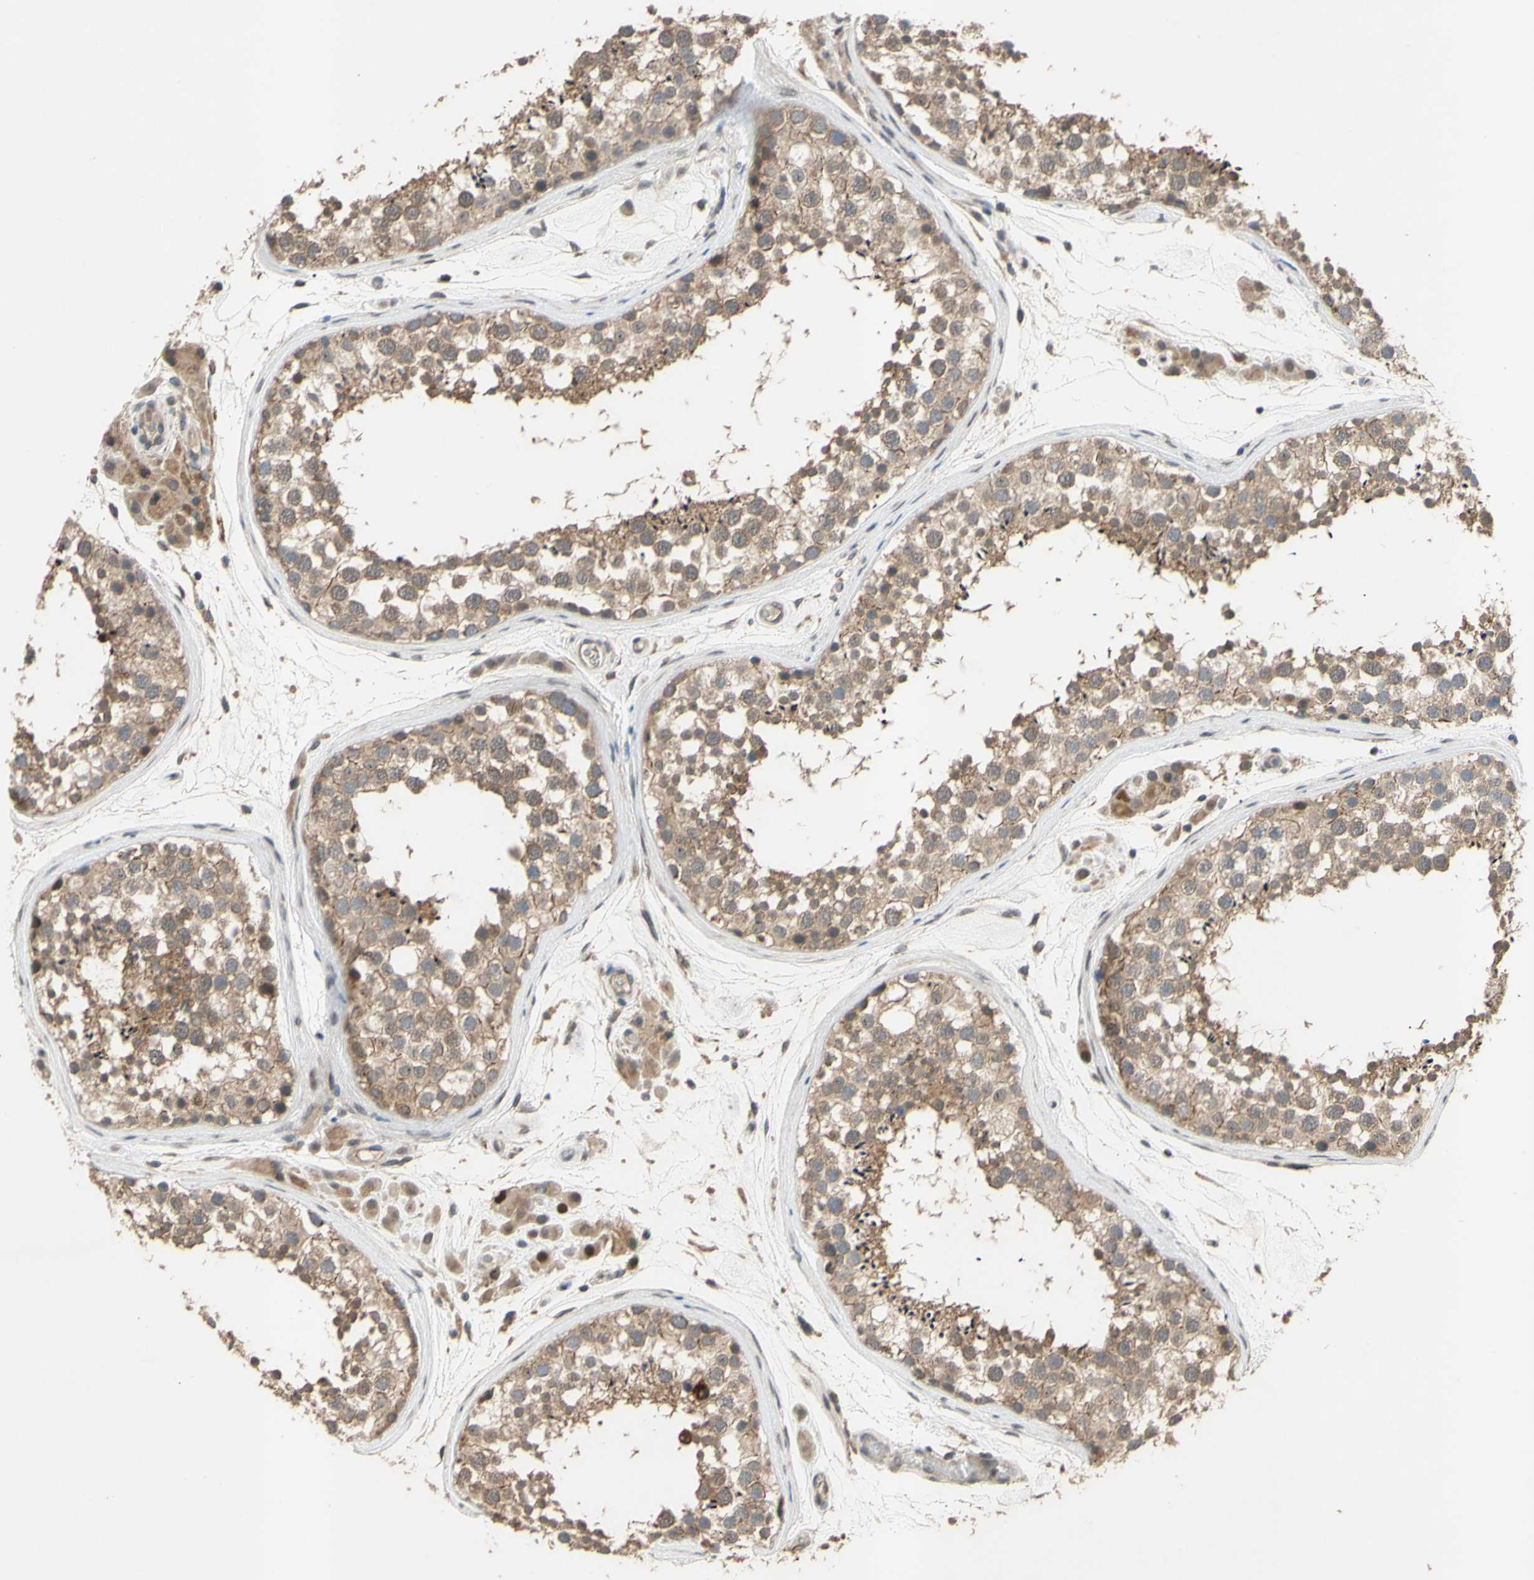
{"staining": {"intensity": "weak", "quantity": ">75%", "location": "cytoplasmic/membranous"}, "tissue": "testis", "cell_type": "Cells in seminiferous ducts", "image_type": "normal", "snomed": [{"axis": "morphology", "description": "Normal tissue, NOS"}, {"axis": "topography", "description": "Testis"}], "caption": "About >75% of cells in seminiferous ducts in unremarkable human testis demonstrate weak cytoplasmic/membranous protein staining as visualized by brown immunohistochemical staining.", "gene": "CD164", "patient": {"sex": "male", "age": 46}}